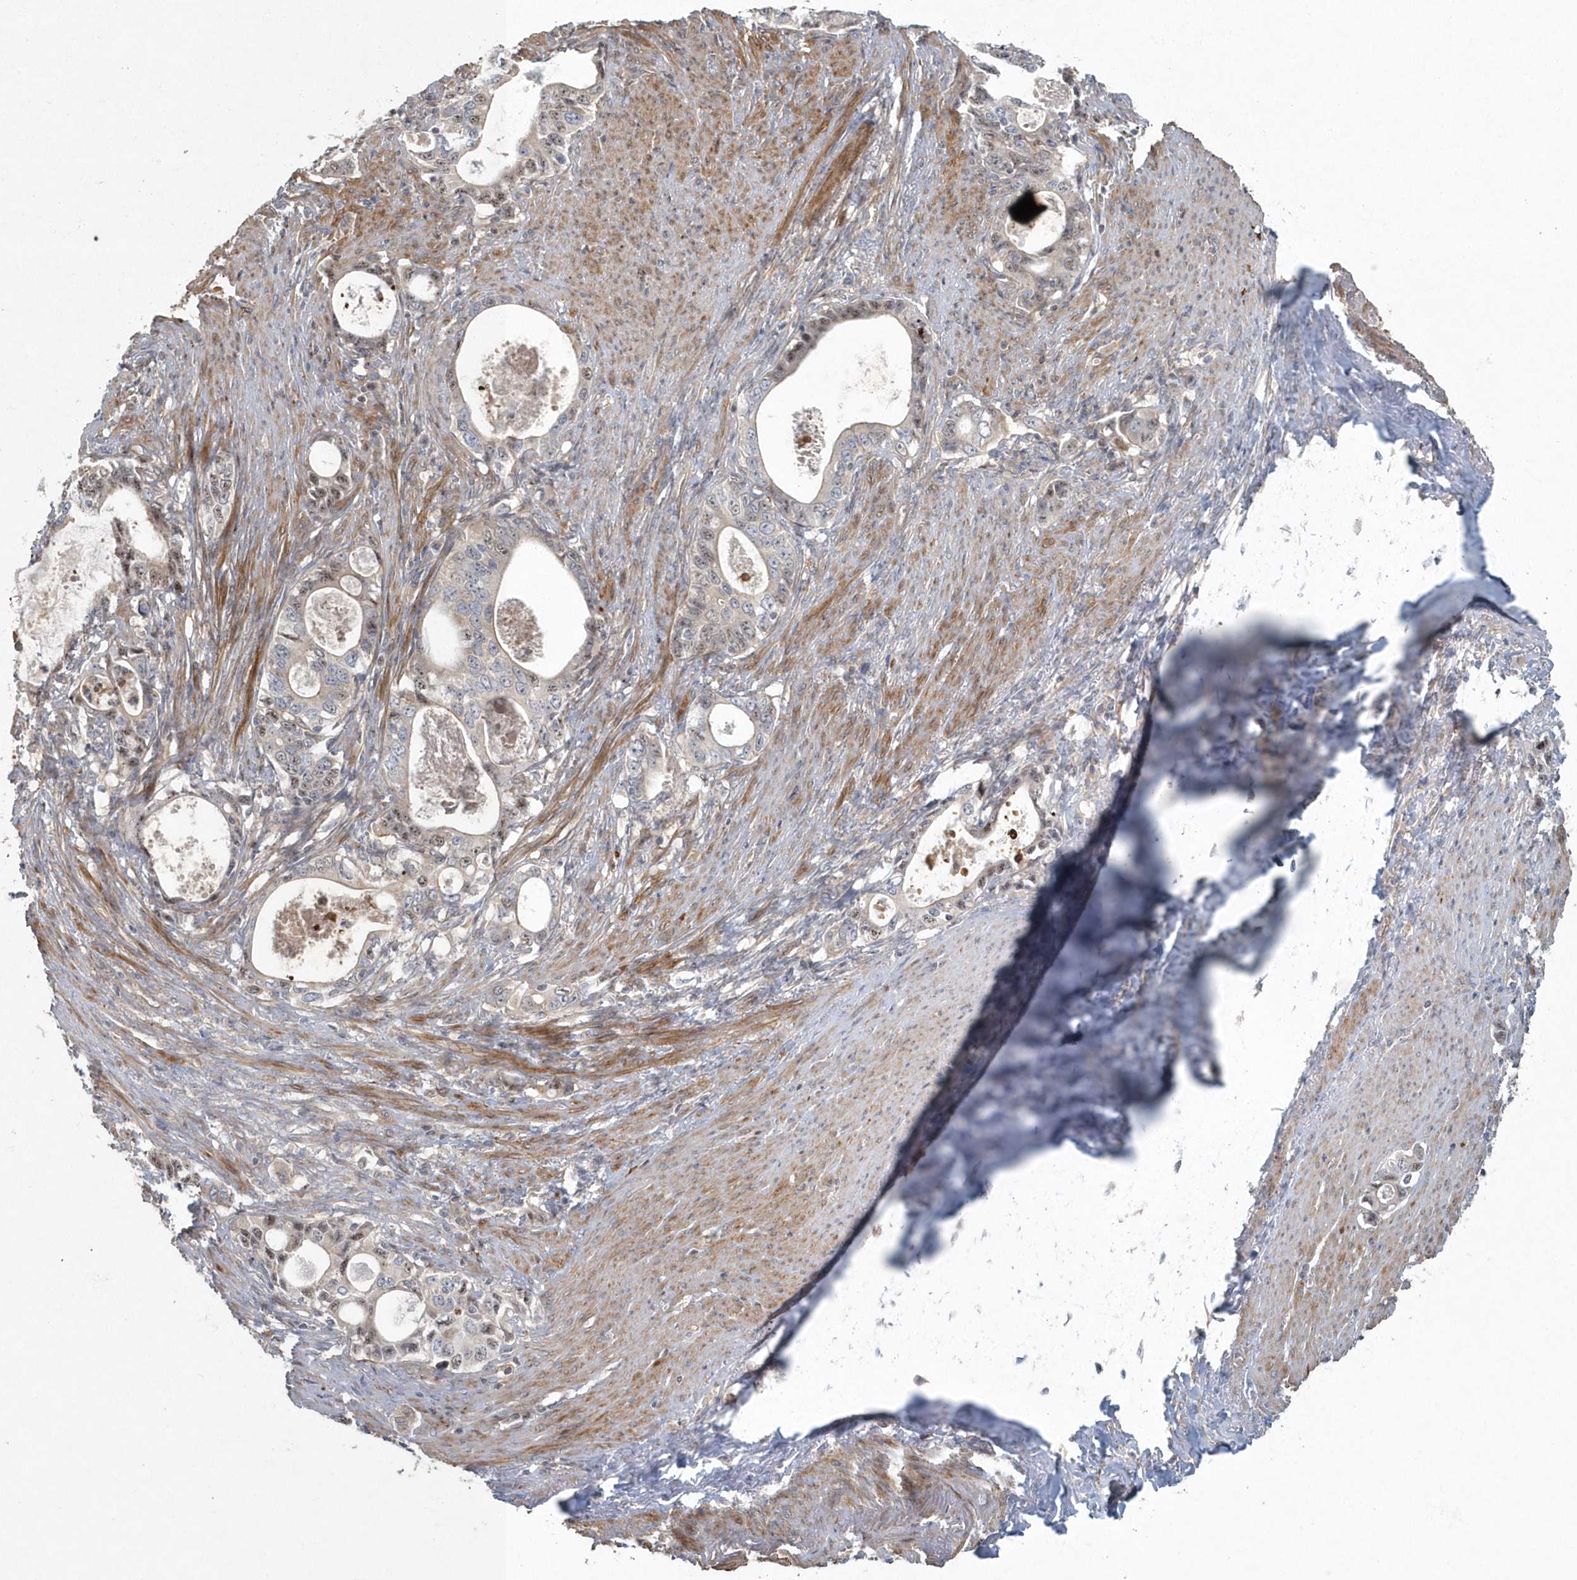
{"staining": {"intensity": "weak", "quantity": "25%-75%", "location": "nuclear"}, "tissue": "stomach cancer", "cell_type": "Tumor cells", "image_type": "cancer", "snomed": [{"axis": "morphology", "description": "Adenocarcinoma, NOS"}, {"axis": "topography", "description": "Stomach, lower"}], "caption": "Adenocarcinoma (stomach) stained with immunohistochemistry displays weak nuclear positivity in about 25%-75% of tumor cells. The staining was performed using DAB (3,3'-diaminobenzidine) to visualize the protein expression in brown, while the nuclei were stained in blue with hematoxylin (Magnification: 20x).", "gene": "ARHGEF38", "patient": {"sex": "female", "age": 72}}